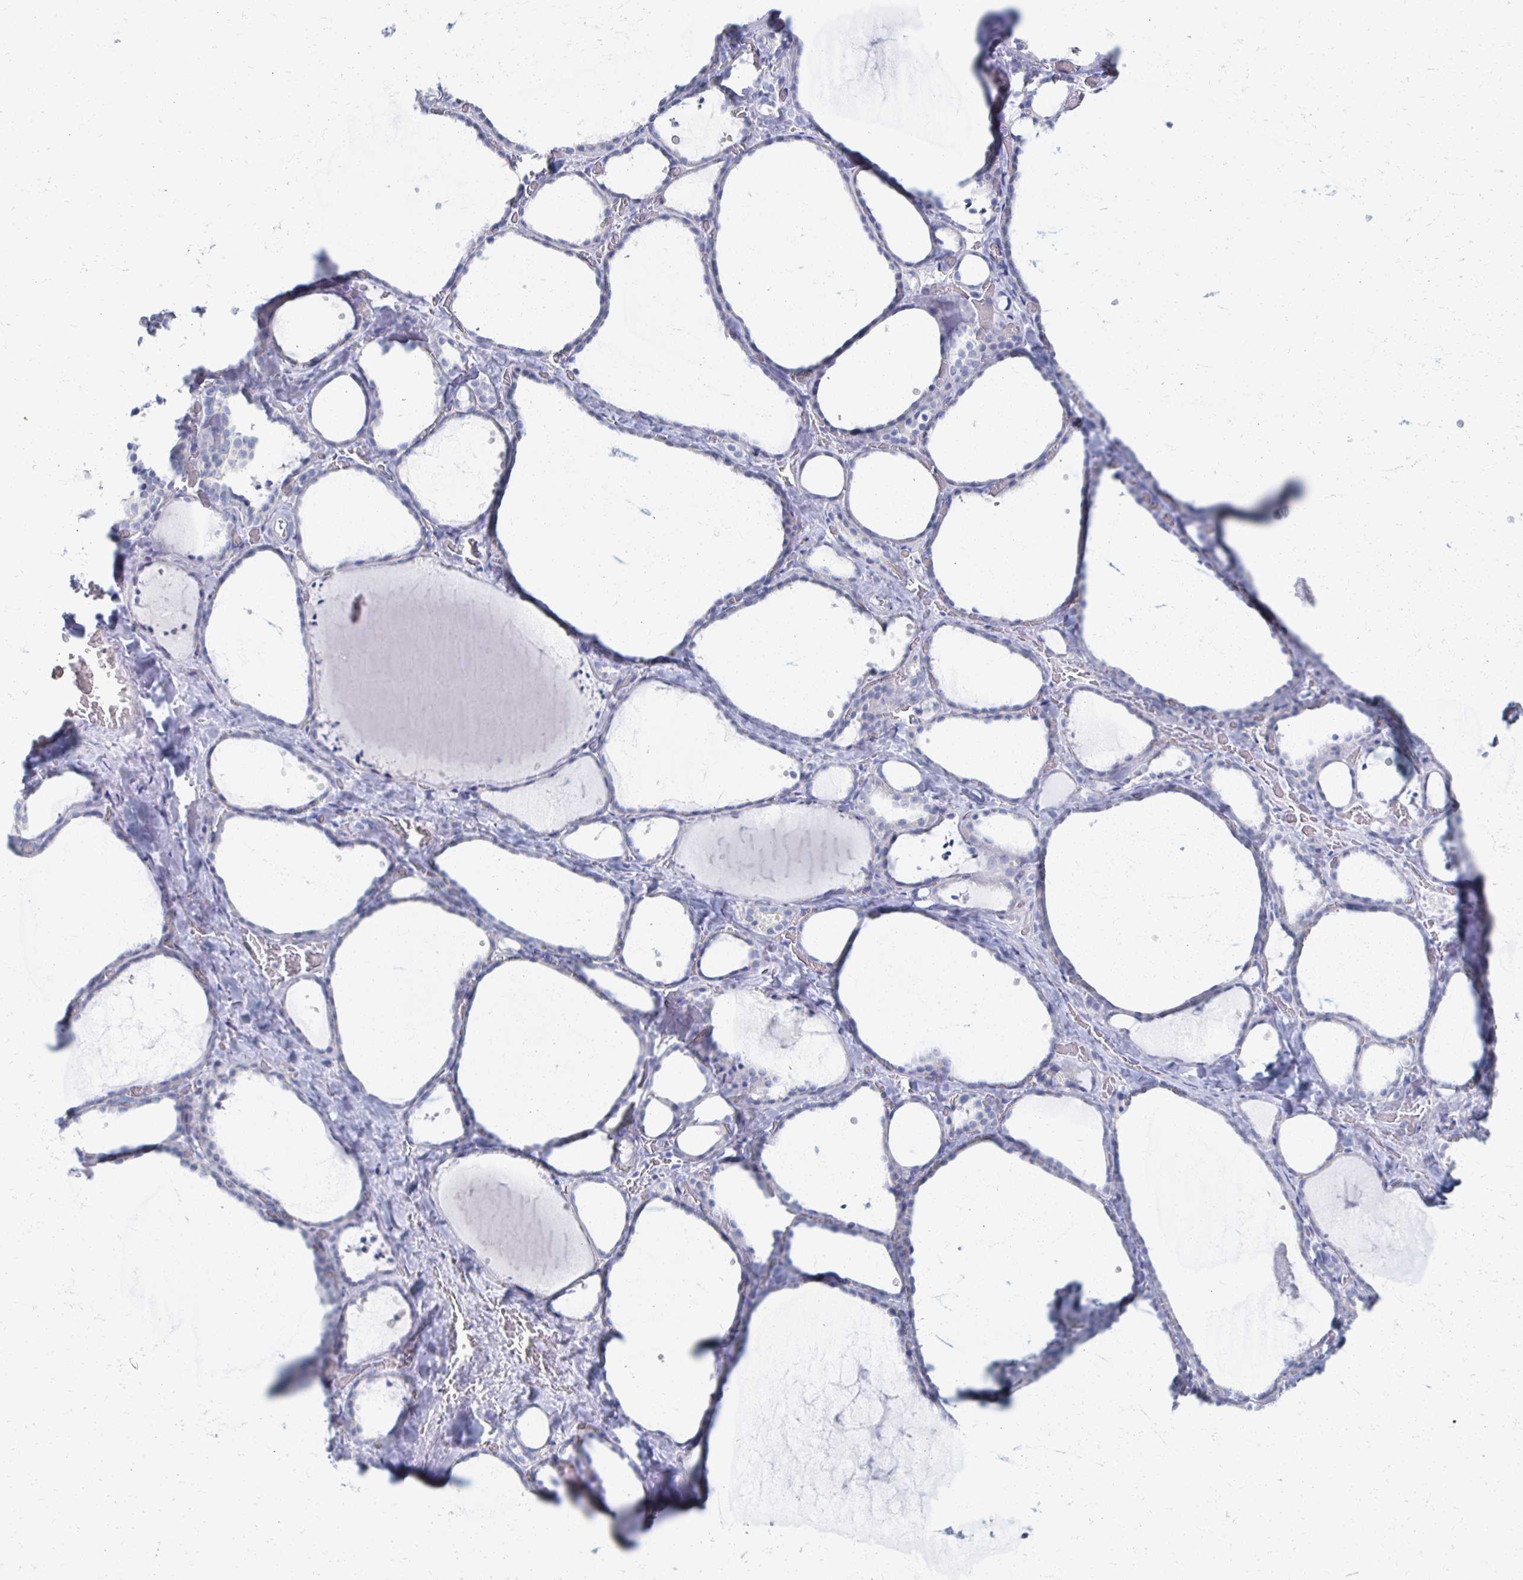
{"staining": {"intensity": "negative", "quantity": "none", "location": "none"}, "tissue": "thyroid gland", "cell_type": "Glandular cells", "image_type": "normal", "snomed": [{"axis": "morphology", "description": "Normal tissue, NOS"}, {"axis": "topography", "description": "Thyroid gland"}], "caption": "Immunohistochemical staining of normal thyroid gland shows no significant staining in glandular cells.", "gene": "PRR20A", "patient": {"sex": "female", "age": 36}}